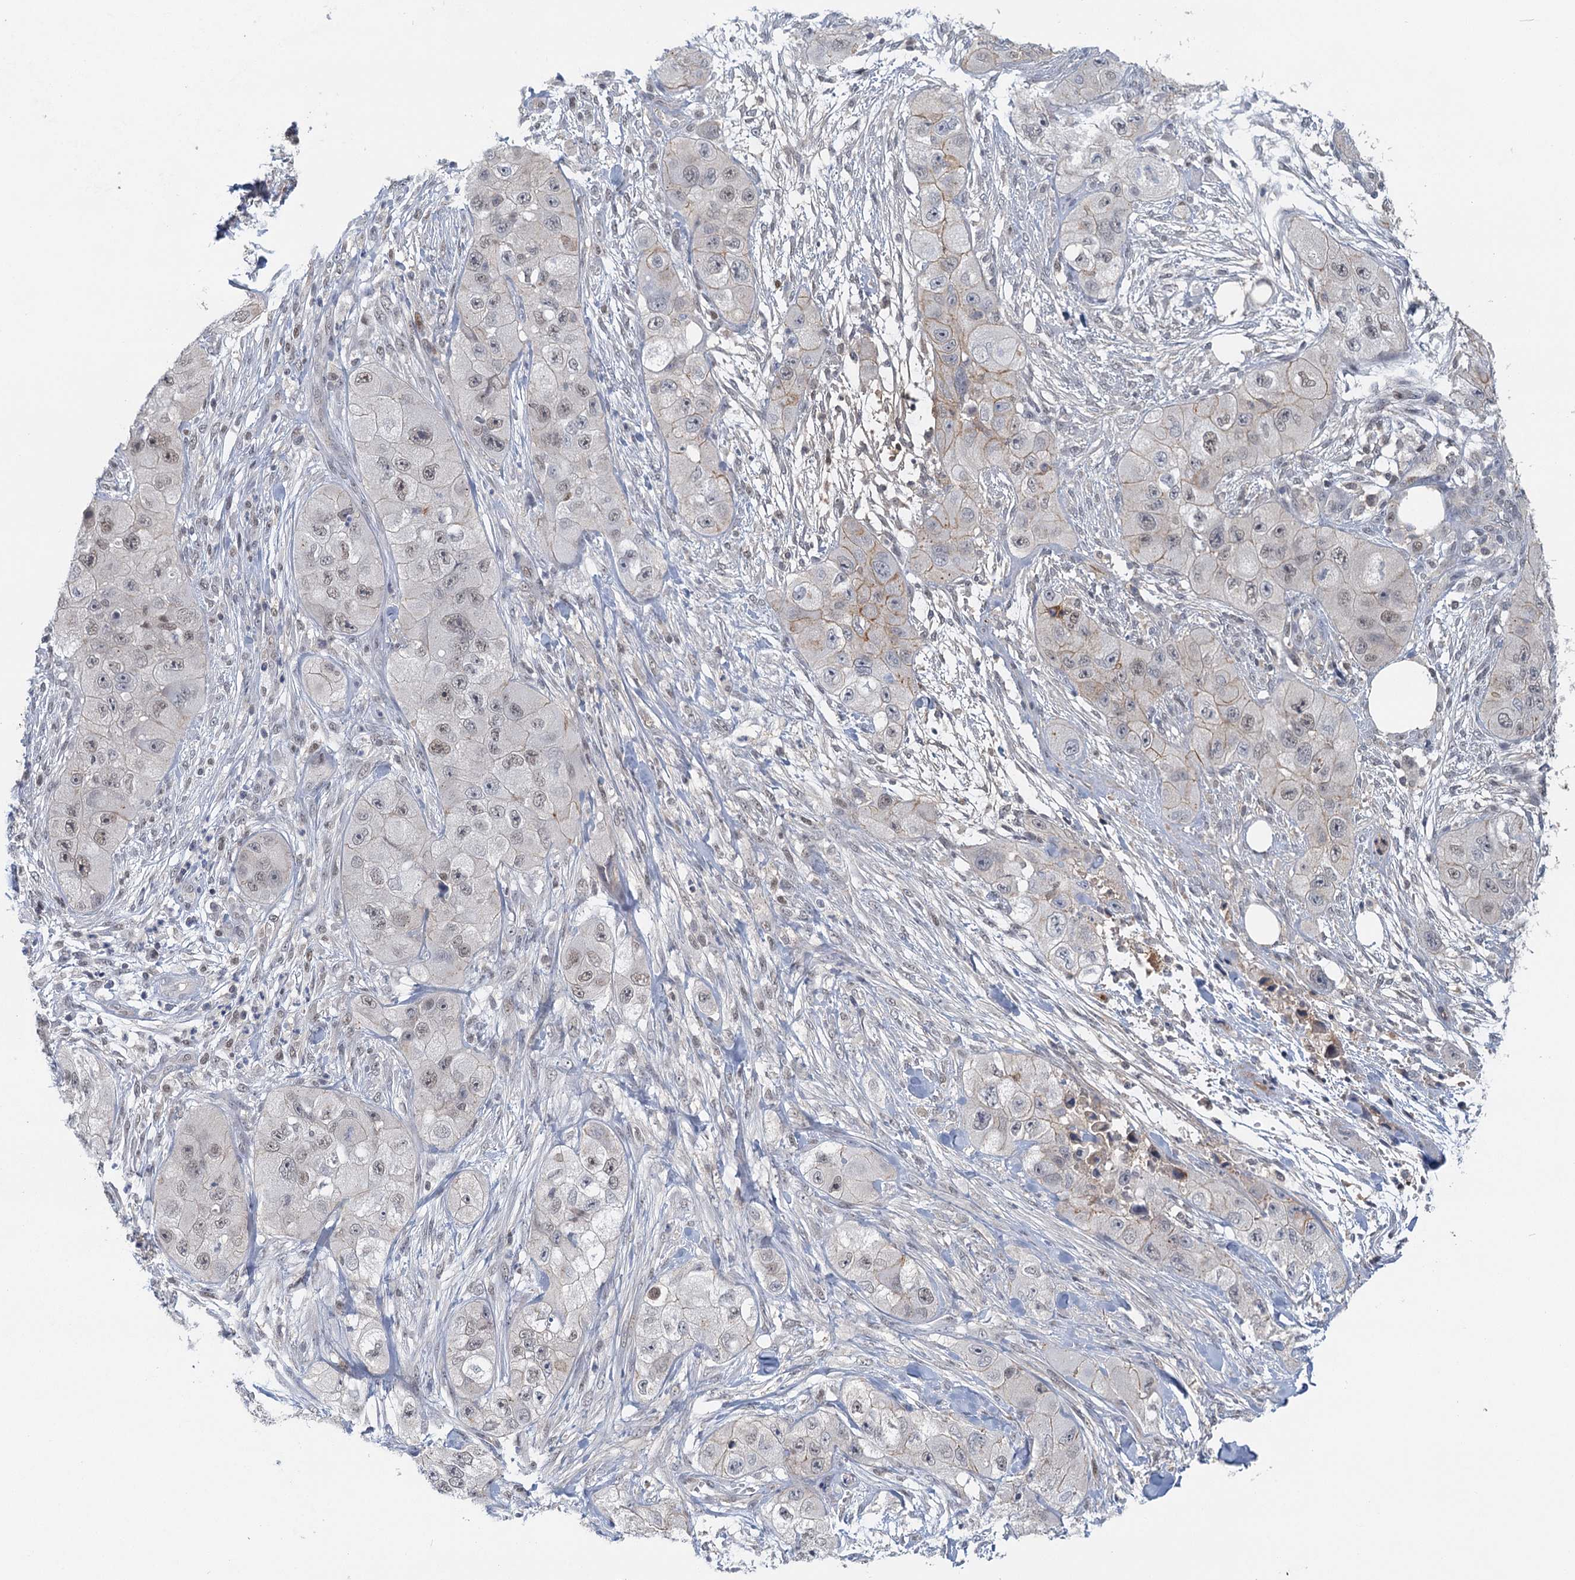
{"staining": {"intensity": "weak", "quantity": "25%-75%", "location": "nuclear"}, "tissue": "skin cancer", "cell_type": "Tumor cells", "image_type": "cancer", "snomed": [{"axis": "morphology", "description": "Squamous cell carcinoma, NOS"}, {"axis": "topography", "description": "Skin"}, {"axis": "topography", "description": "Subcutis"}], "caption": "Approximately 25%-75% of tumor cells in skin cancer (squamous cell carcinoma) display weak nuclear protein expression as visualized by brown immunohistochemical staining.", "gene": "GPATCH11", "patient": {"sex": "male", "age": 73}}